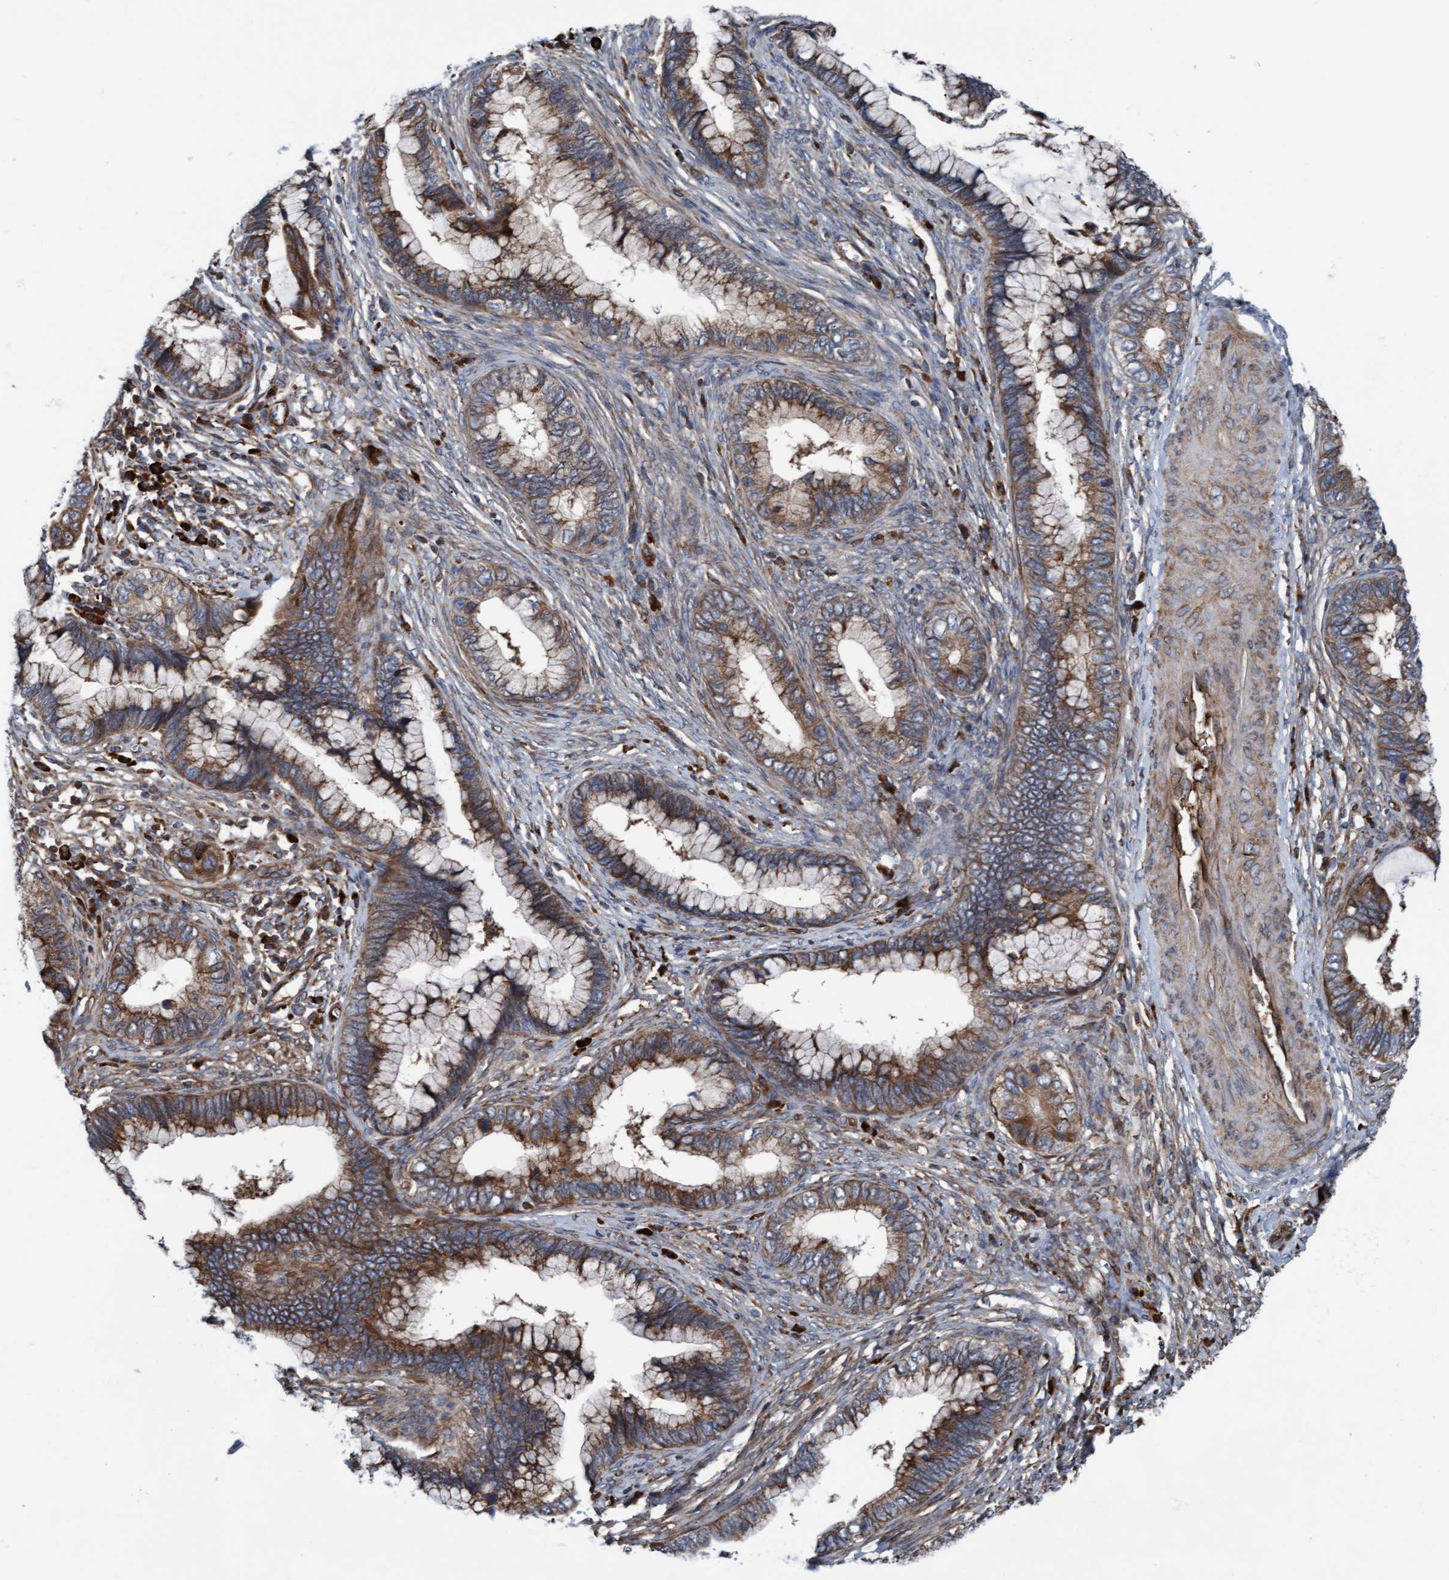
{"staining": {"intensity": "moderate", "quantity": ">75%", "location": "cytoplasmic/membranous"}, "tissue": "cervical cancer", "cell_type": "Tumor cells", "image_type": "cancer", "snomed": [{"axis": "morphology", "description": "Adenocarcinoma, NOS"}, {"axis": "topography", "description": "Cervix"}], "caption": "IHC photomicrograph of neoplastic tissue: cervical cancer stained using IHC displays medium levels of moderate protein expression localized specifically in the cytoplasmic/membranous of tumor cells, appearing as a cytoplasmic/membranous brown color.", "gene": "RAP1GAP2", "patient": {"sex": "female", "age": 44}}